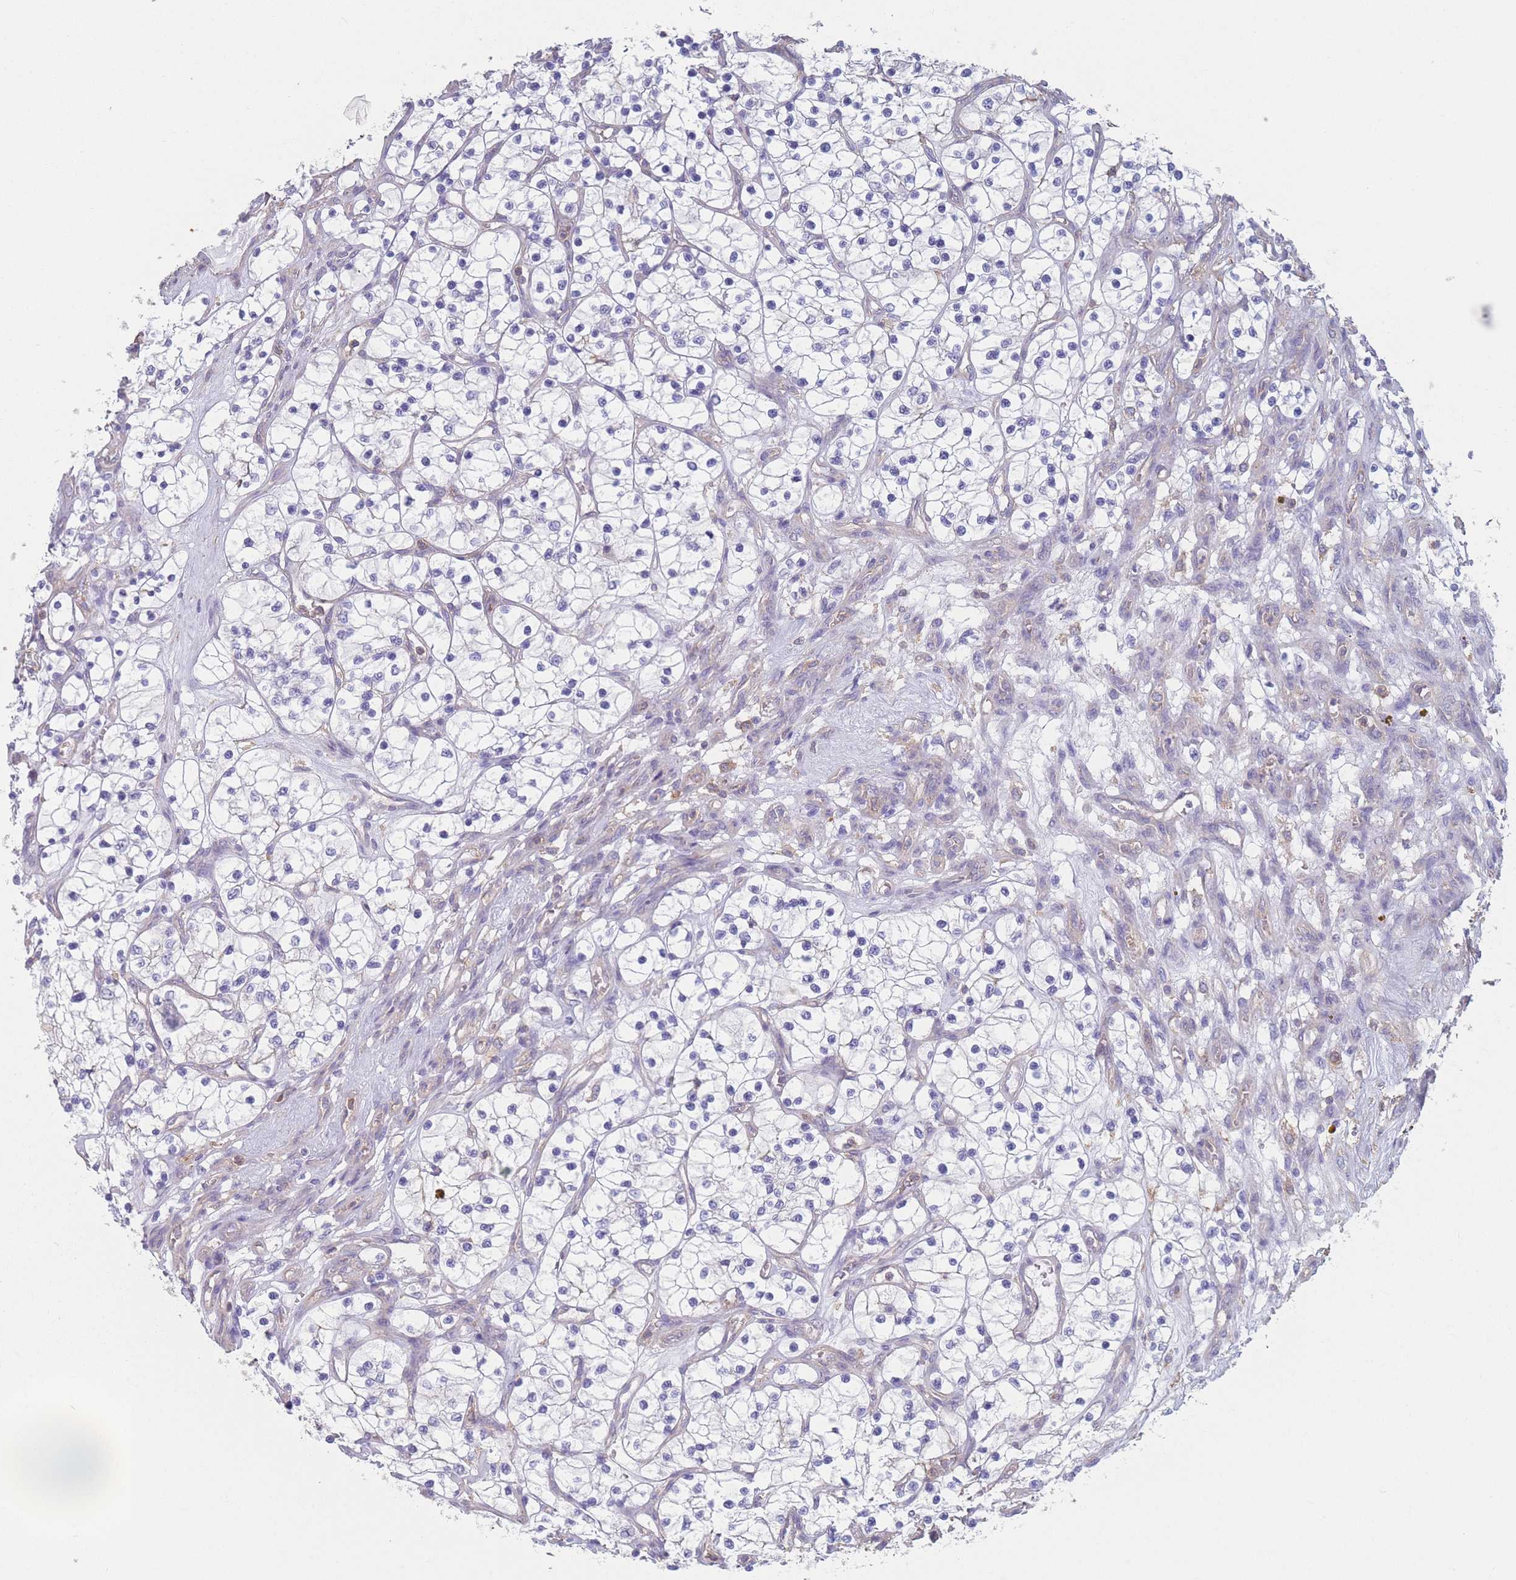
{"staining": {"intensity": "negative", "quantity": "none", "location": "none"}, "tissue": "renal cancer", "cell_type": "Tumor cells", "image_type": "cancer", "snomed": [{"axis": "morphology", "description": "Adenocarcinoma, NOS"}, {"axis": "topography", "description": "Kidney"}], "caption": "Protein analysis of adenocarcinoma (renal) exhibits no significant positivity in tumor cells.", "gene": "ADH1A", "patient": {"sex": "female", "age": 69}}